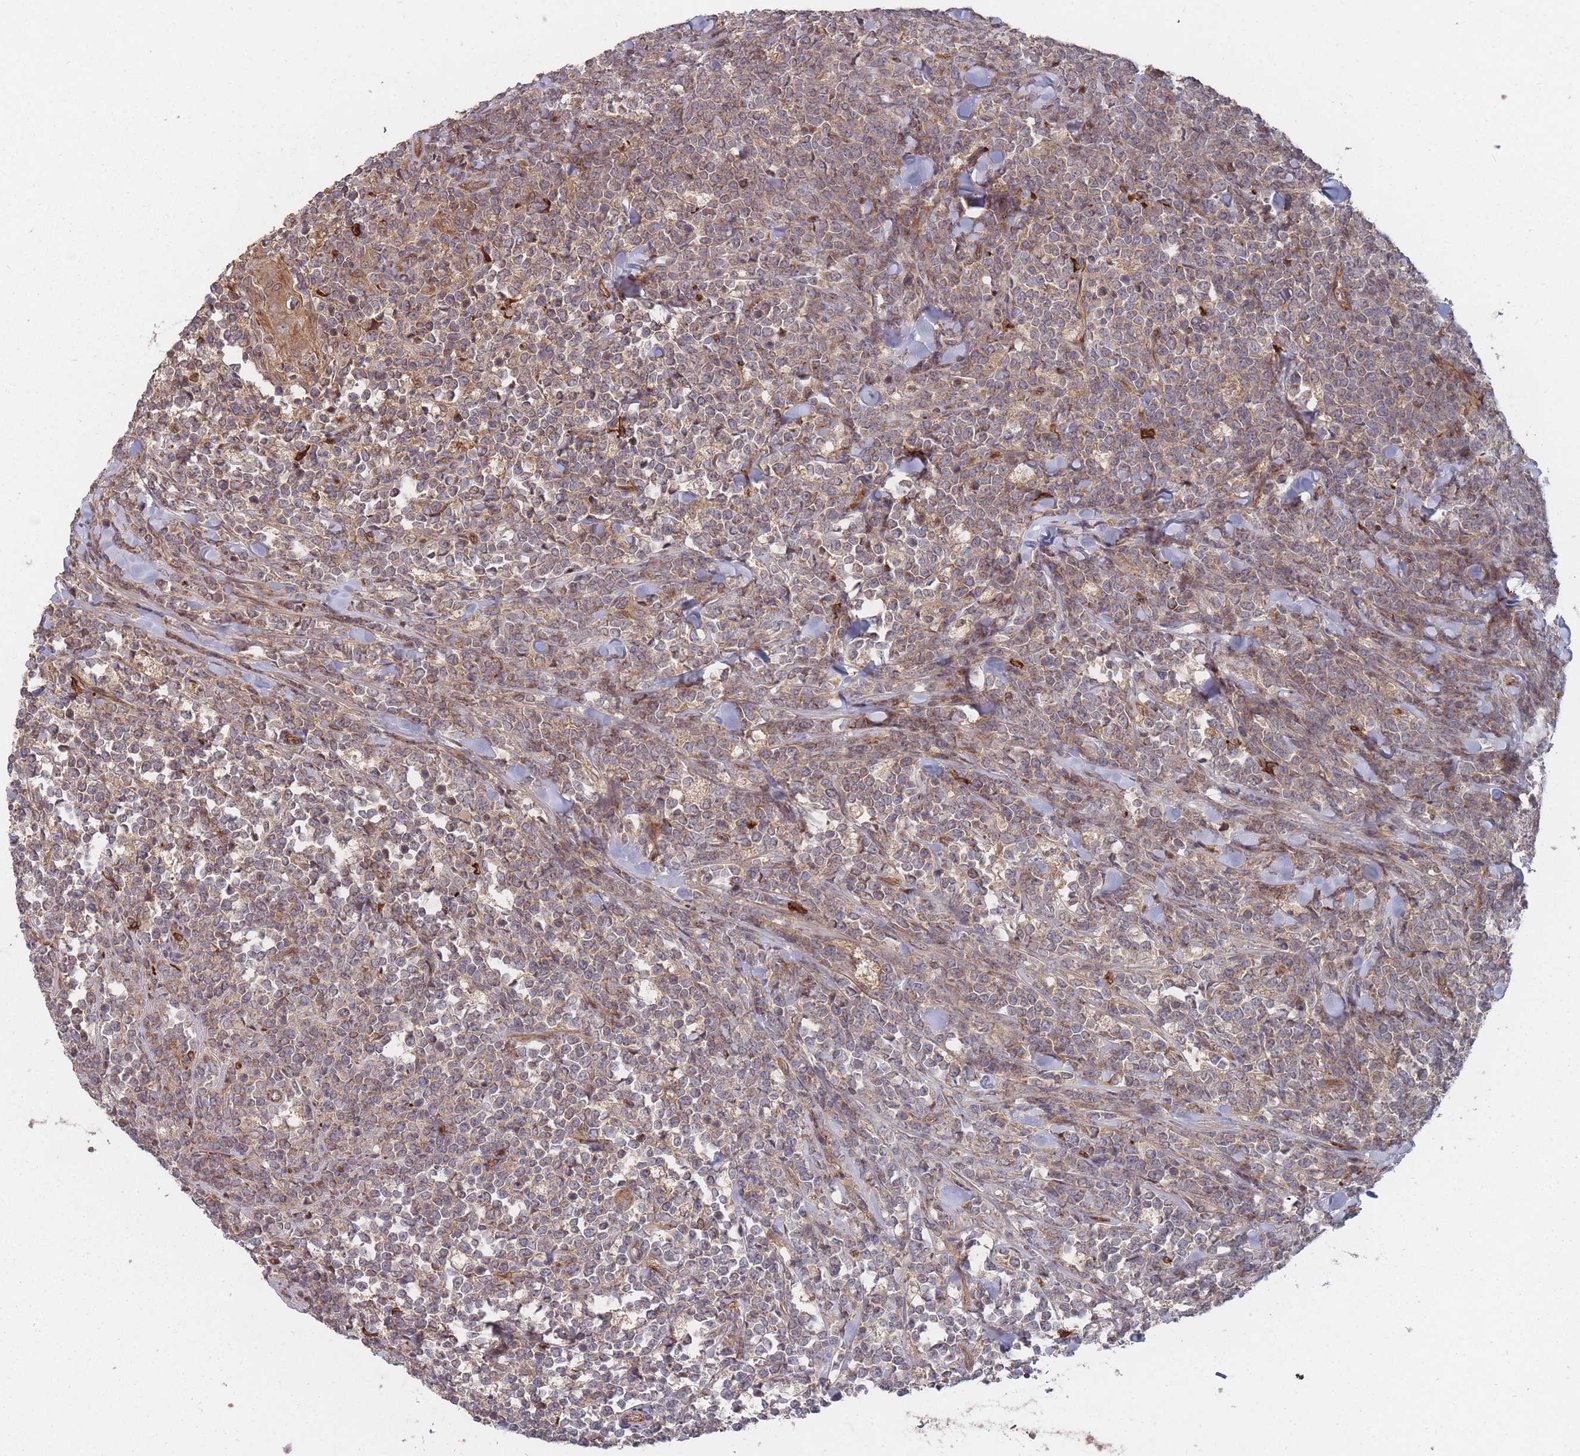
{"staining": {"intensity": "weak", "quantity": ">75%", "location": "cytoplasmic/membranous"}, "tissue": "lymphoma", "cell_type": "Tumor cells", "image_type": "cancer", "snomed": [{"axis": "morphology", "description": "Malignant lymphoma, non-Hodgkin's type, High grade"}, {"axis": "topography", "description": "Small intestine"}], "caption": "Weak cytoplasmic/membranous protein expression is identified in about >75% of tumor cells in high-grade malignant lymphoma, non-Hodgkin's type.", "gene": "THSD7B", "patient": {"sex": "male", "age": 8}}